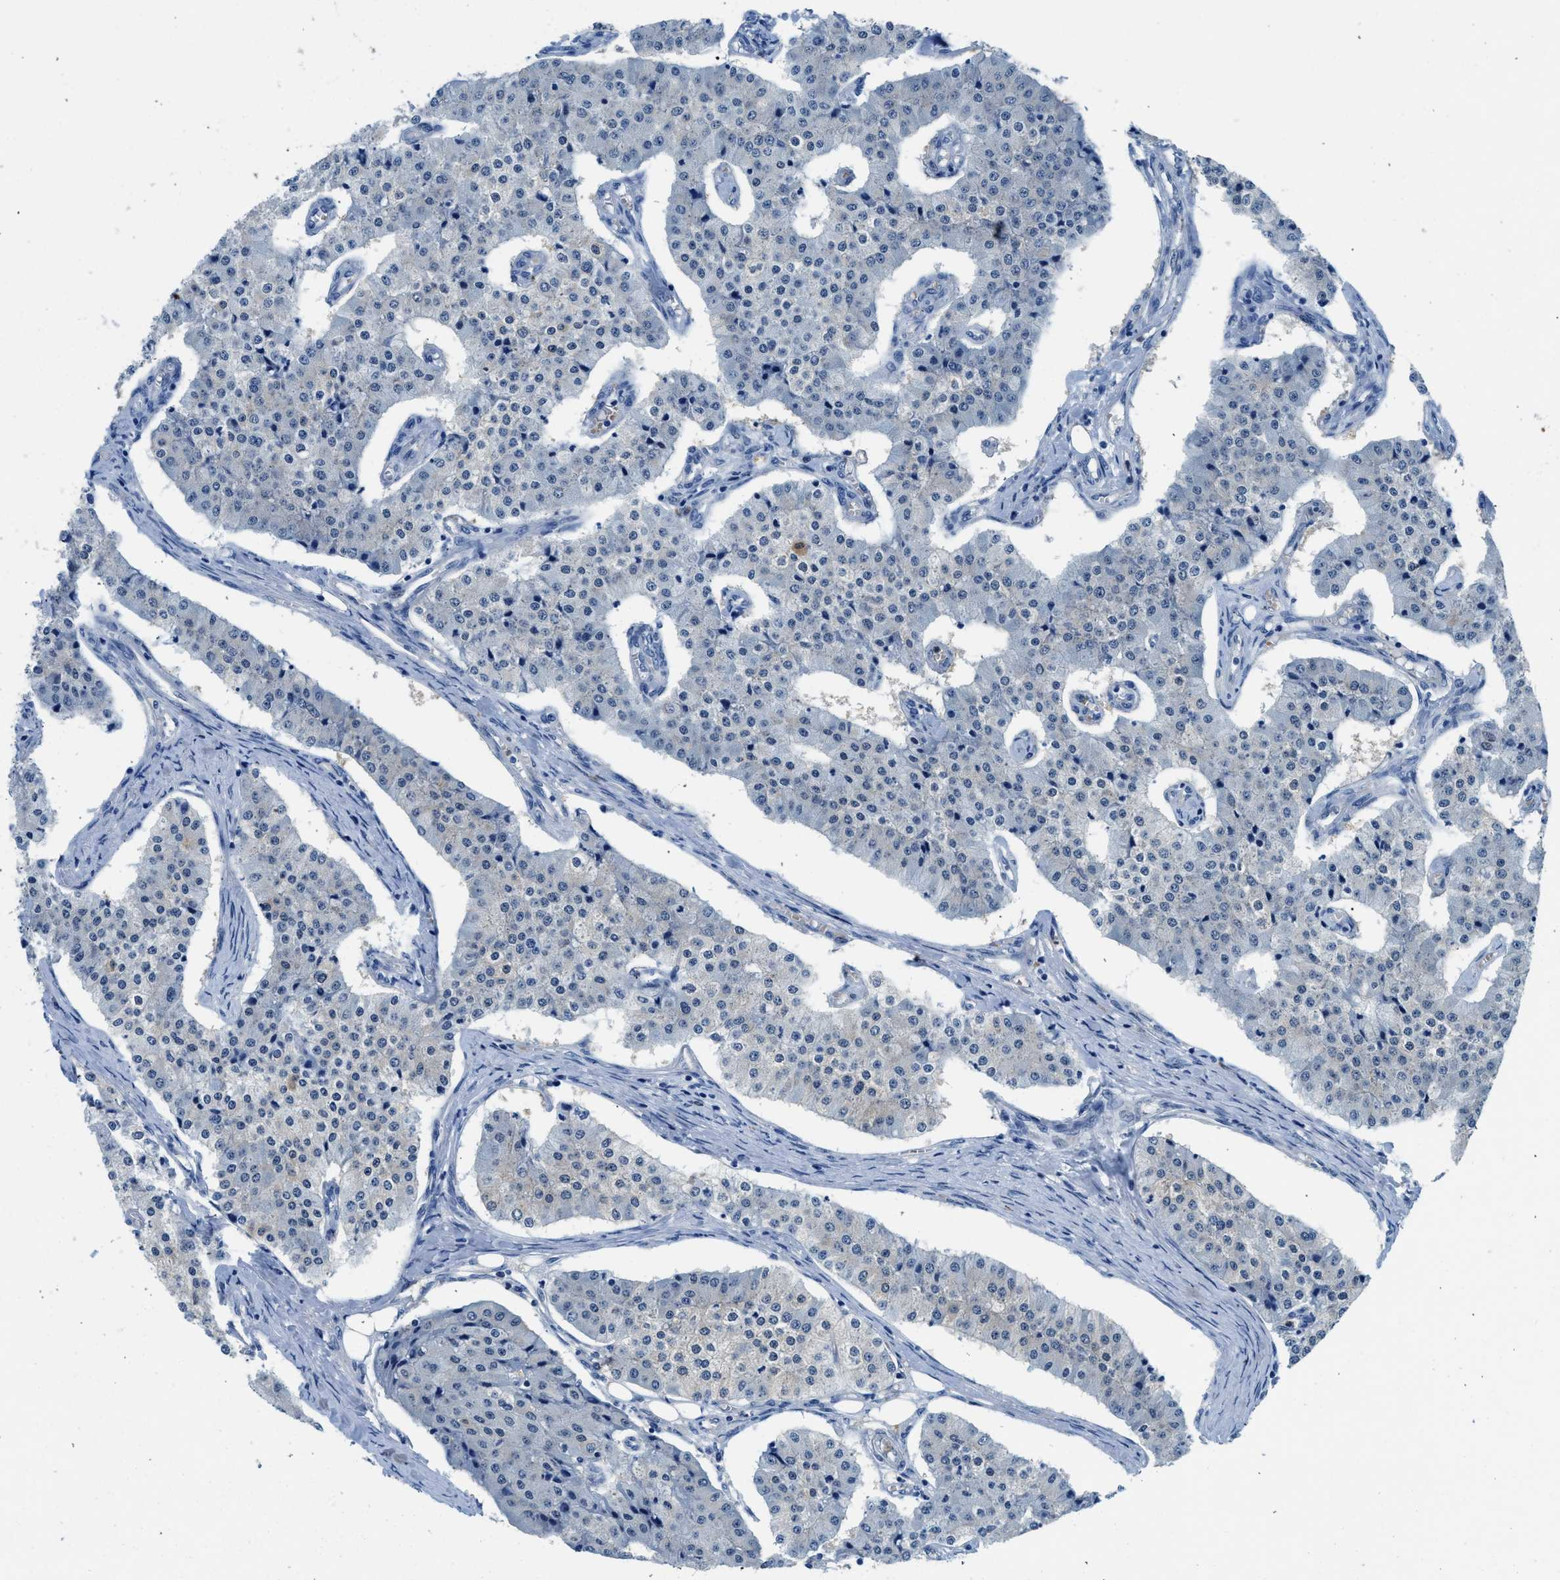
{"staining": {"intensity": "negative", "quantity": "none", "location": "none"}, "tissue": "carcinoid", "cell_type": "Tumor cells", "image_type": "cancer", "snomed": [{"axis": "morphology", "description": "Carcinoid, malignant, NOS"}, {"axis": "topography", "description": "Colon"}], "caption": "Immunohistochemistry micrograph of human malignant carcinoid stained for a protein (brown), which exhibits no expression in tumor cells.", "gene": "FADS6", "patient": {"sex": "female", "age": 52}}